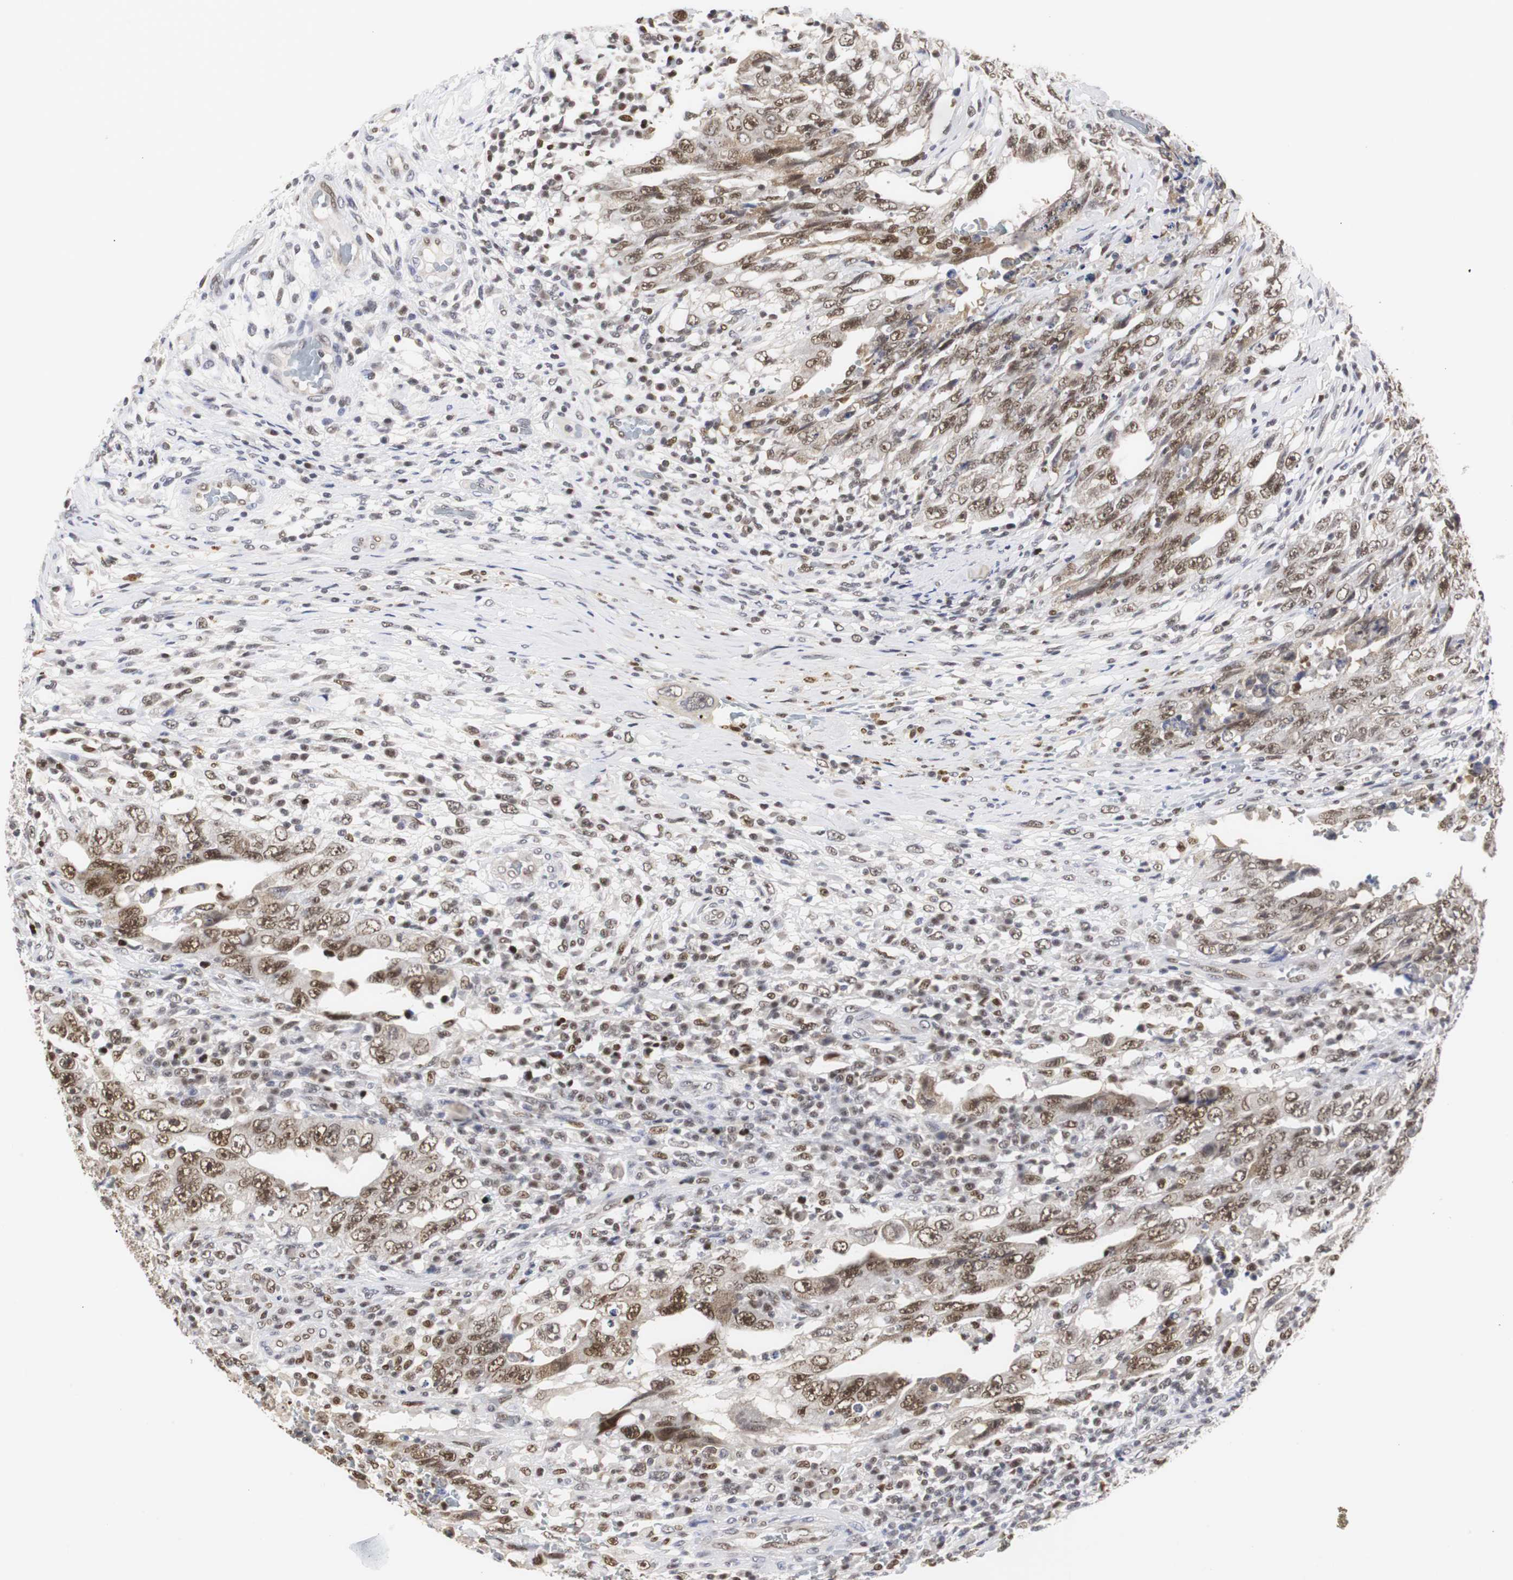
{"staining": {"intensity": "moderate", "quantity": ">75%", "location": "nuclear"}, "tissue": "testis cancer", "cell_type": "Tumor cells", "image_type": "cancer", "snomed": [{"axis": "morphology", "description": "Carcinoma, Embryonal, NOS"}, {"axis": "topography", "description": "Testis"}], "caption": "Immunohistochemical staining of testis cancer (embryonal carcinoma) exhibits medium levels of moderate nuclear positivity in approximately >75% of tumor cells.", "gene": "ZFC3H1", "patient": {"sex": "male", "age": 26}}